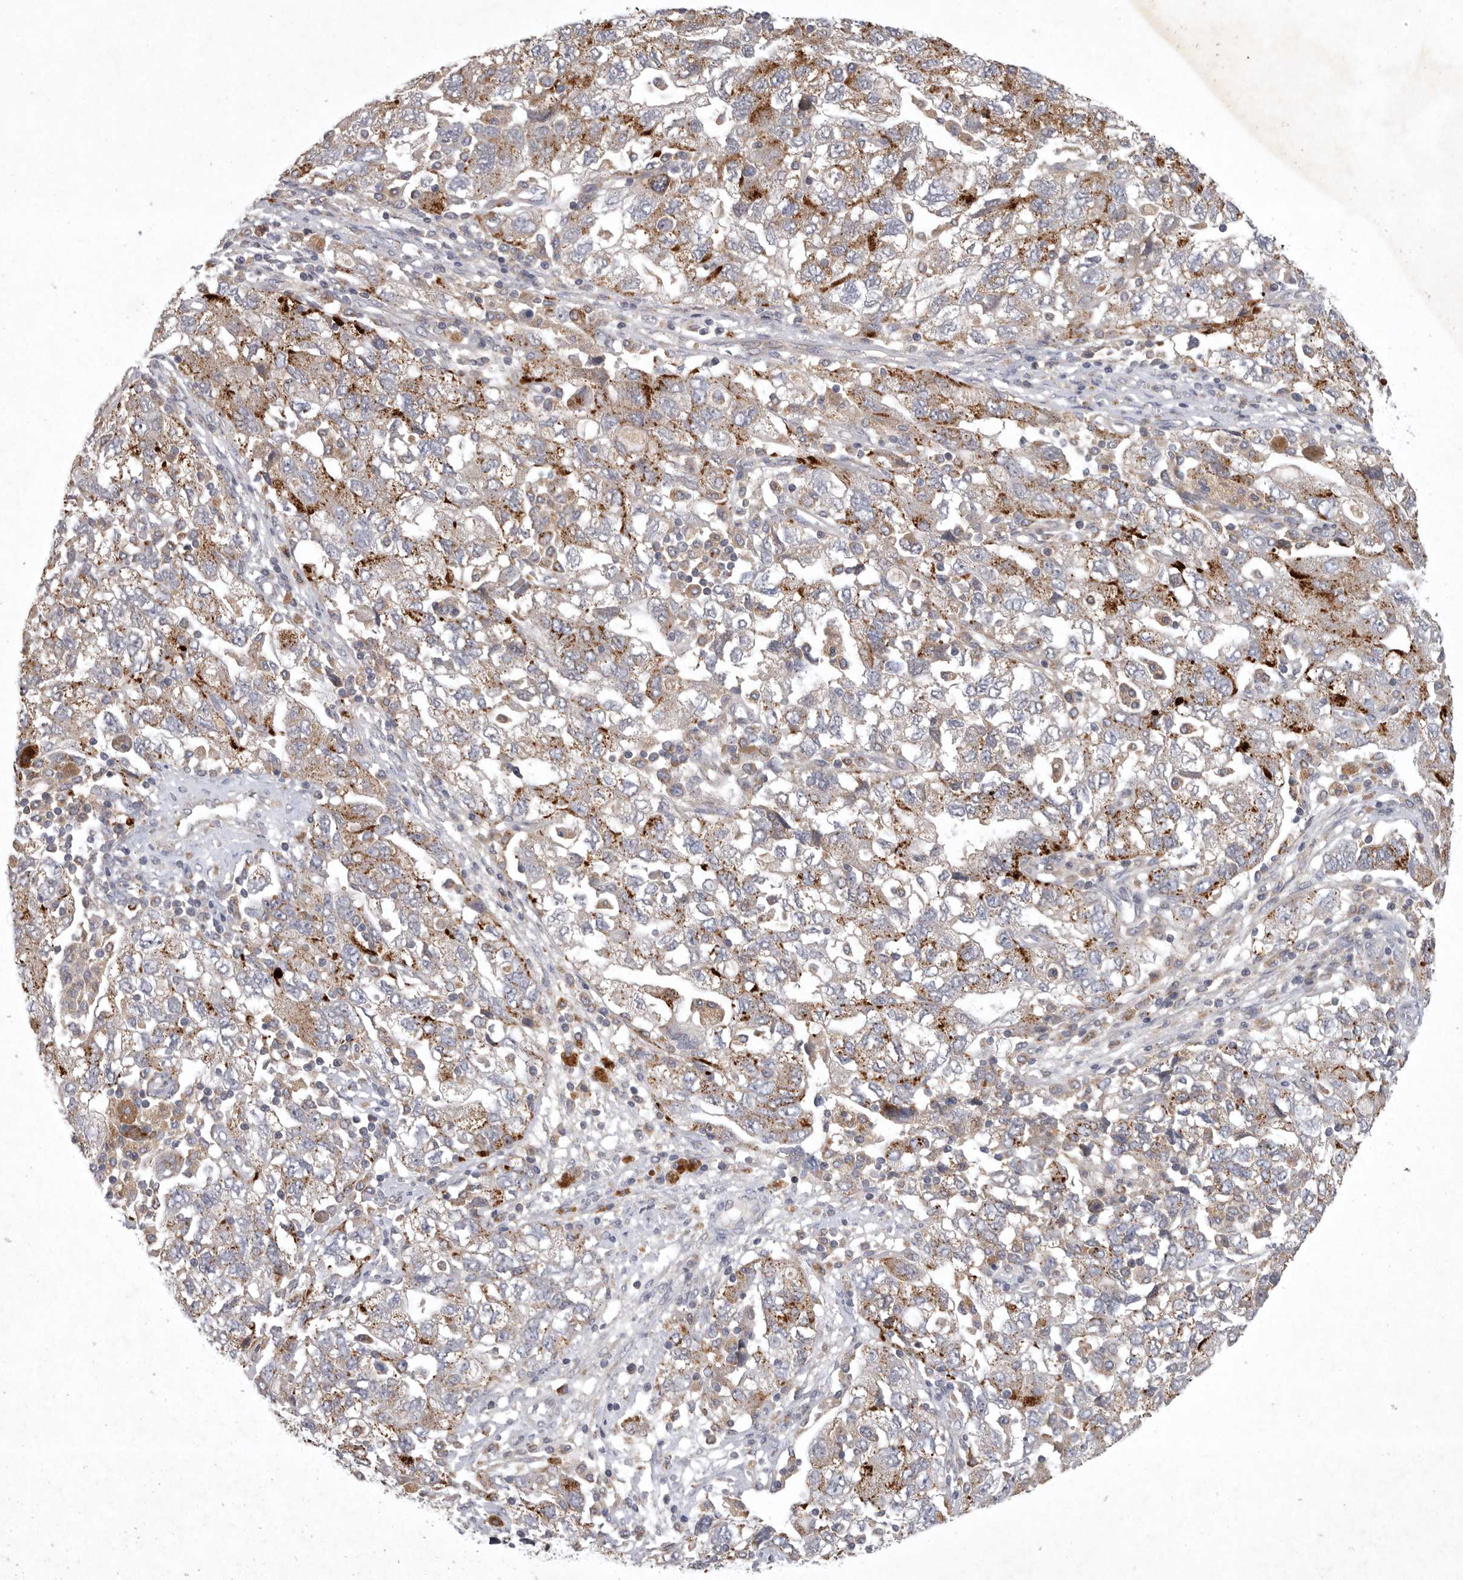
{"staining": {"intensity": "moderate", "quantity": ">75%", "location": "cytoplasmic/membranous"}, "tissue": "ovarian cancer", "cell_type": "Tumor cells", "image_type": "cancer", "snomed": [{"axis": "morphology", "description": "Carcinoma, NOS"}, {"axis": "morphology", "description": "Cystadenocarcinoma, serous, NOS"}, {"axis": "topography", "description": "Ovary"}], "caption": "The image reveals immunohistochemical staining of ovarian cancer (carcinoma). There is moderate cytoplasmic/membranous staining is seen in approximately >75% of tumor cells.", "gene": "LAMTOR3", "patient": {"sex": "female", "age": 69}}